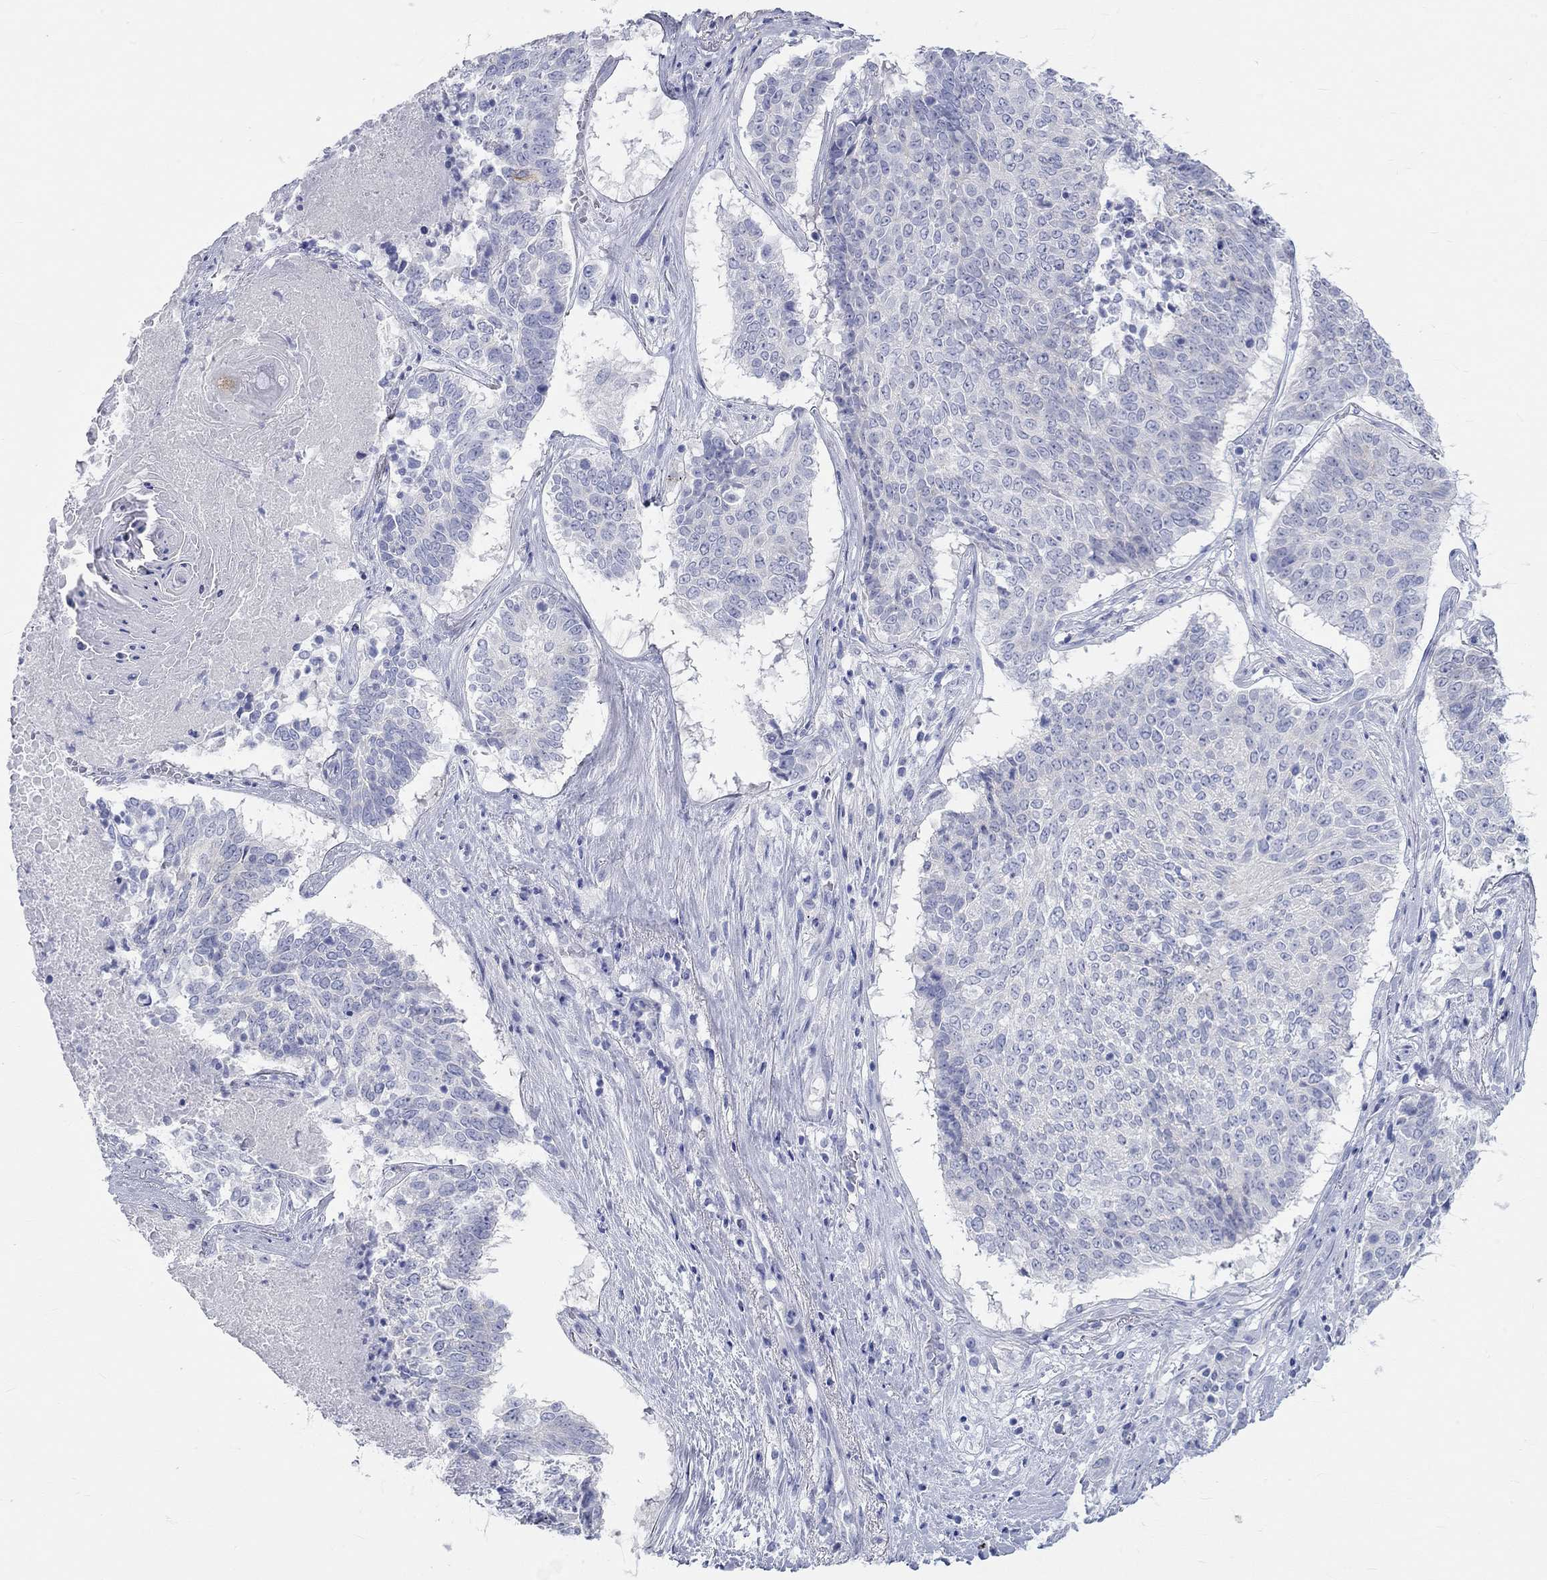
{"staining": {"intensity": "negative", "quantity": "none", "location": "none"}, "tissue": "lung cancer", "cell_type": "Tumor cells", "image_type": "cancer", "snomed": [{"axis": "morphology", "description": "Squamous cell carcinoma, NOS"}, {"axis": "topography", "description": "Lung"}], "caption": "The micrograph shows no staining of tumor cells in squamous cell carcinoma (lung).", "gene": "SPATA9", "patient": {"sex": "male", "age": 64}}